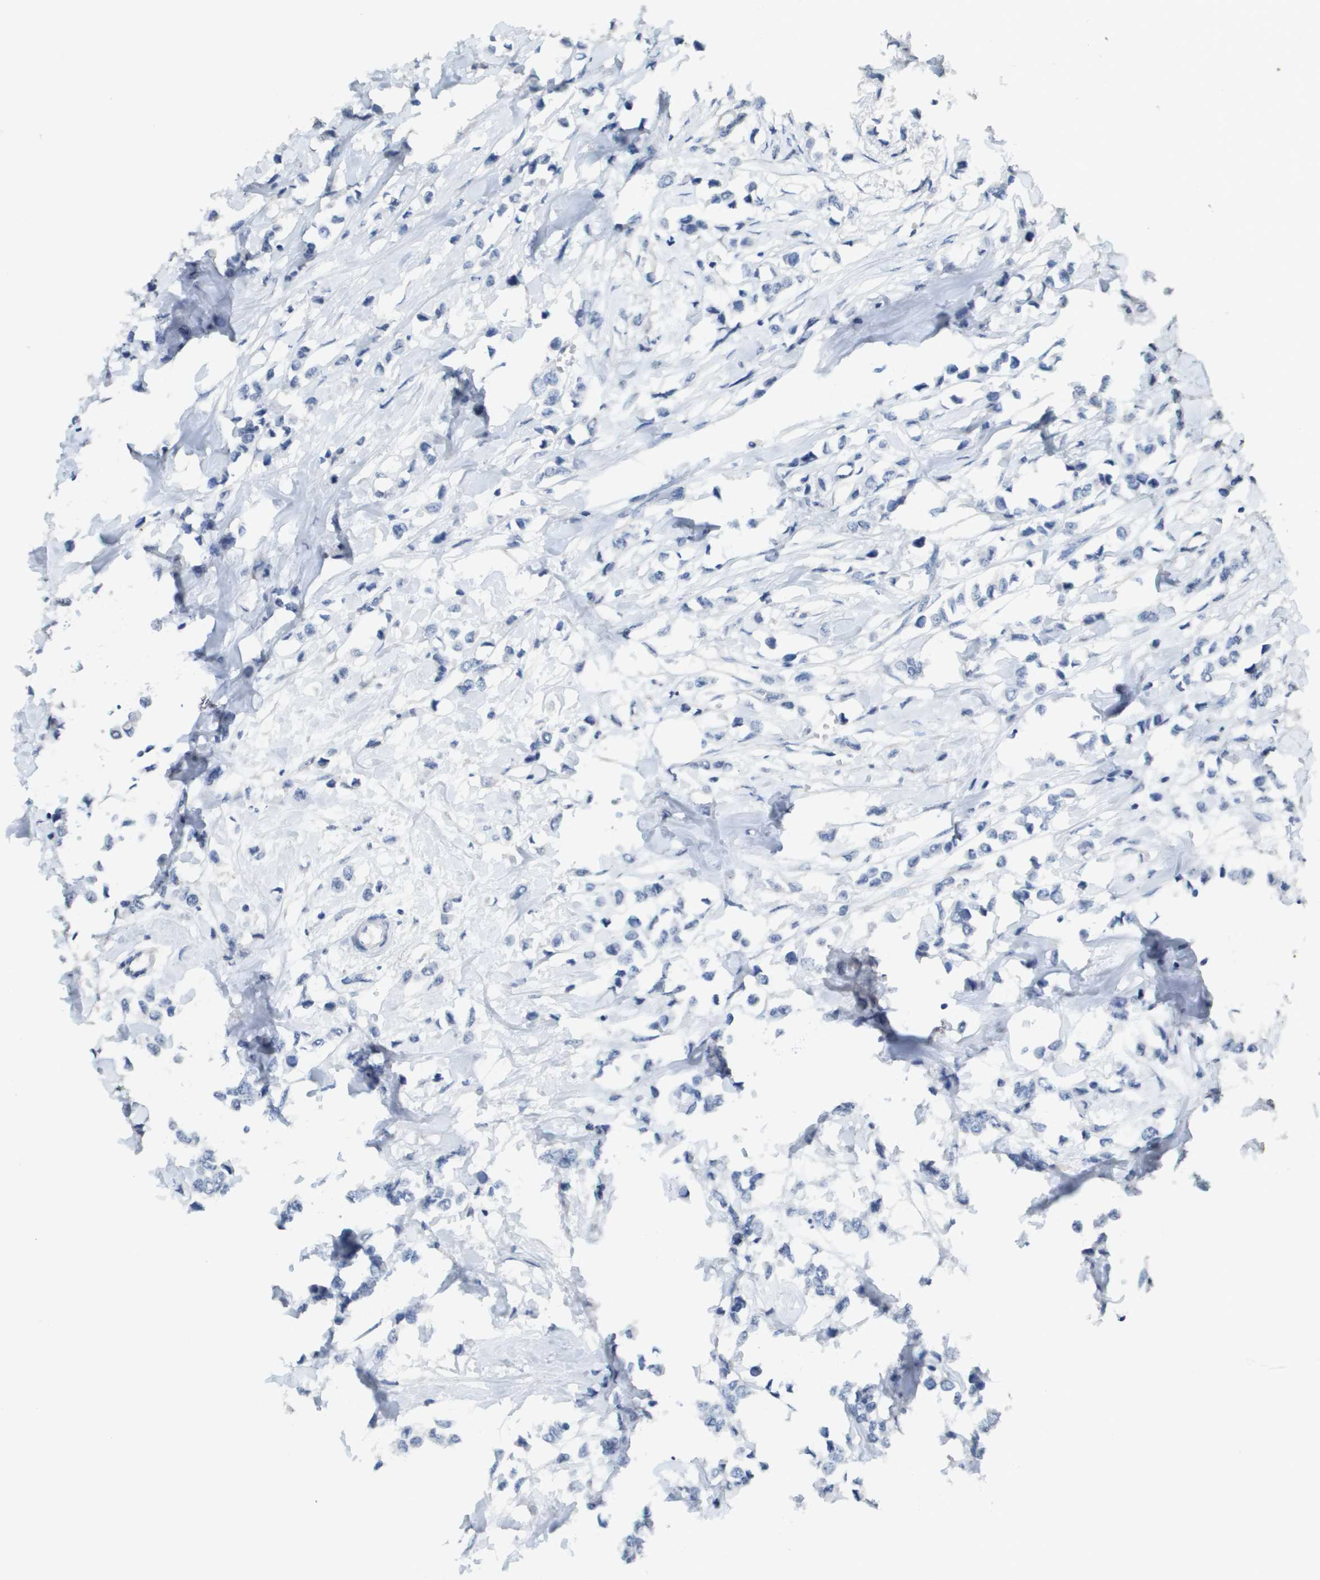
{"staining": {"intensity": "negative", "quantity": "none", "location": "none"}, "tissue": "breast cancer", "cell_type": "Tumor cells", "image_type": "cancer", "snomed": [{"axis": "morphology", "description": "Lobular carcinoma"}, {"axis": "topography", "description": "Breast"}], "caption": "Breast cancer (lobular carcinoma) stained for a protein using IHC displays no positivity tumor cells.", "gene": "MT3", "patient": {"sex": "female", "age": 51}}